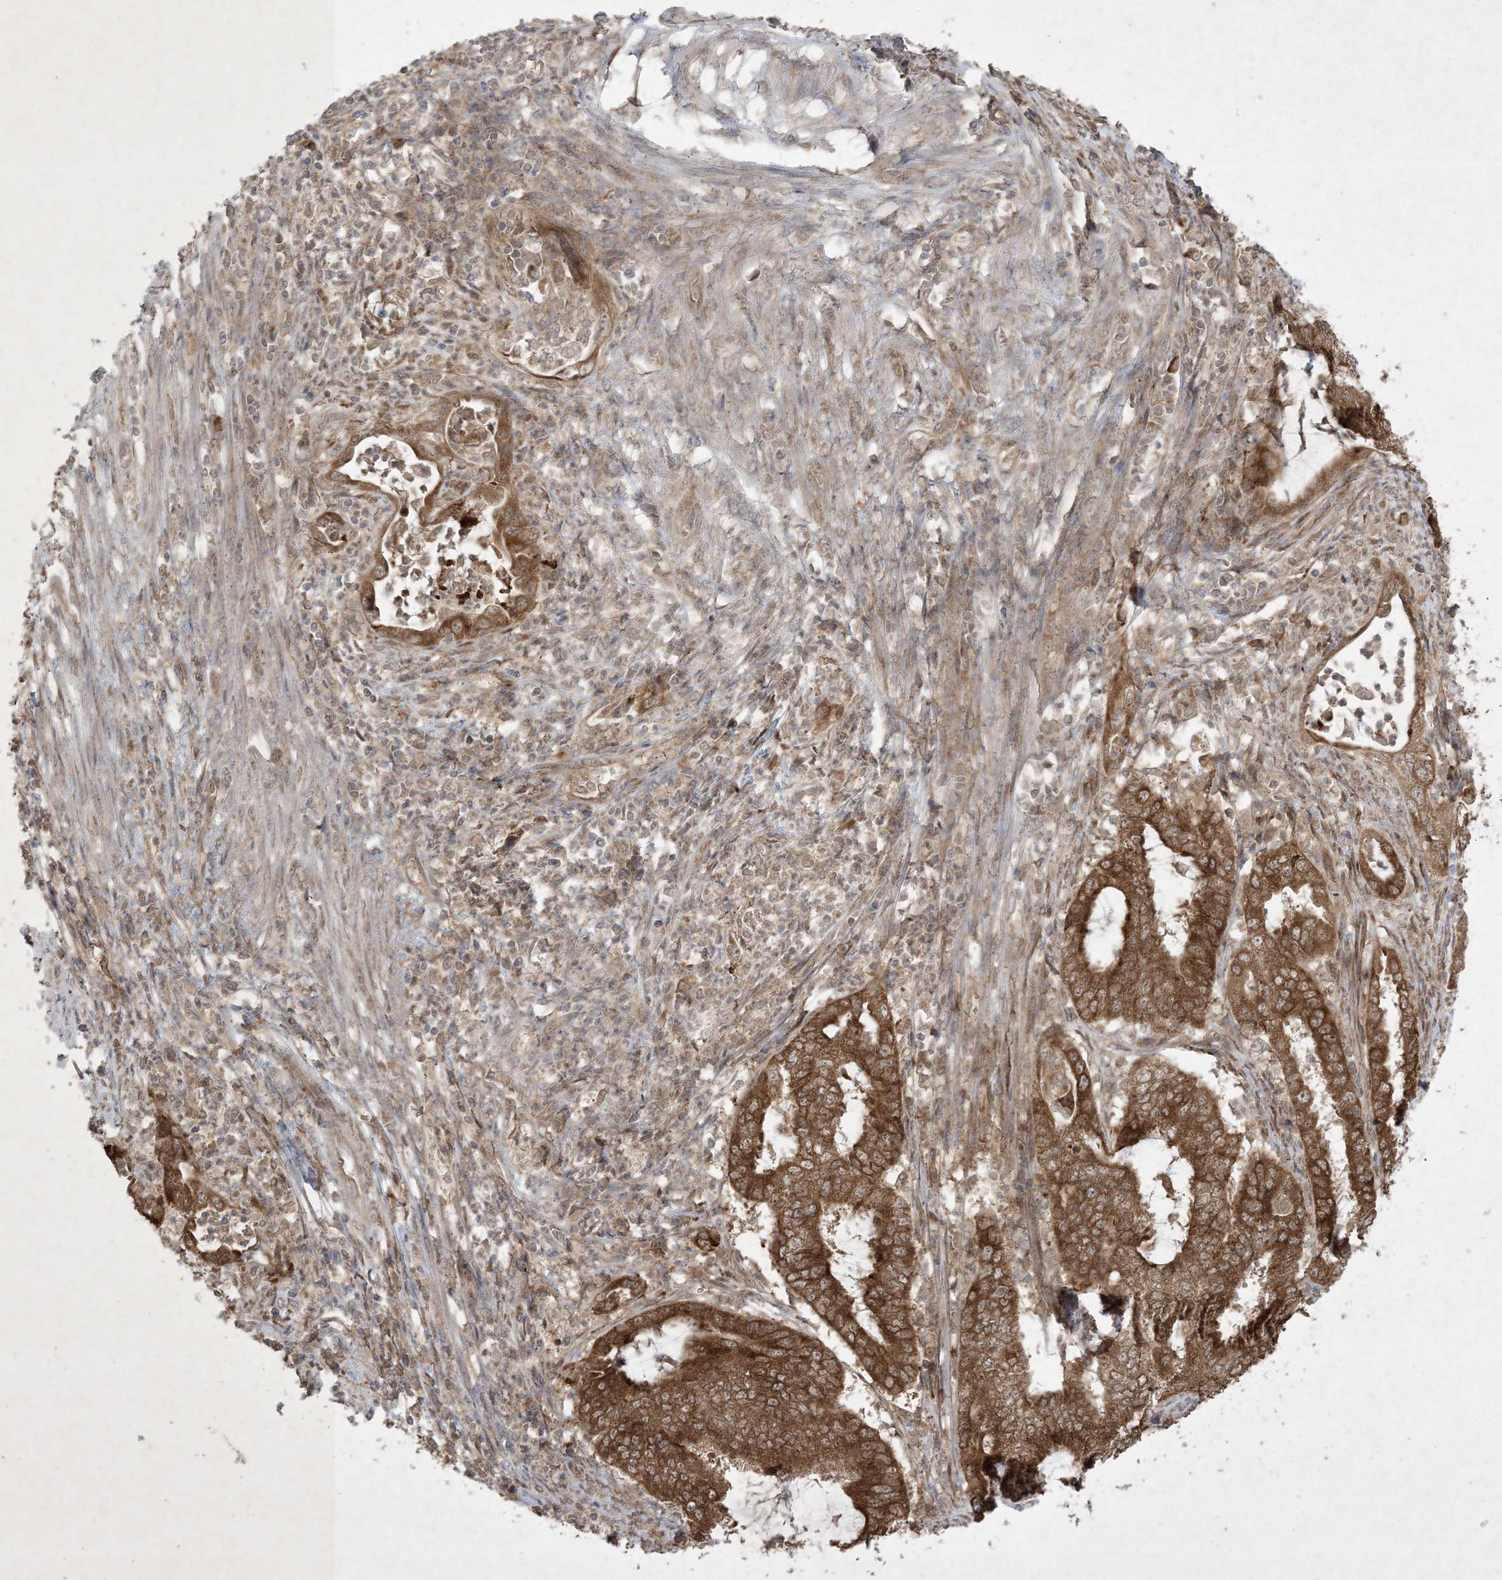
{"staining": {"intensity": "strong", "quantity": ">75%", "location": "cytoplasmic/membranous,nuclear"}, "tissue": "endometrial cancer", "cell_type": "Tumor cells", "image_type": "cancer", "snomed": [{"axis": "morphology", "description": "Adenocarcinoma, NOS"}, {"axis": "topography", "description": "Endometrium"}], "caption": "An image of endometrial cancer stained for a protein reveals strong cytoplasmic/membranous and nuclear brown staining in tumor cells.", "gene": "NRBP2", "patient": {"sex": "female", "age": 51}}